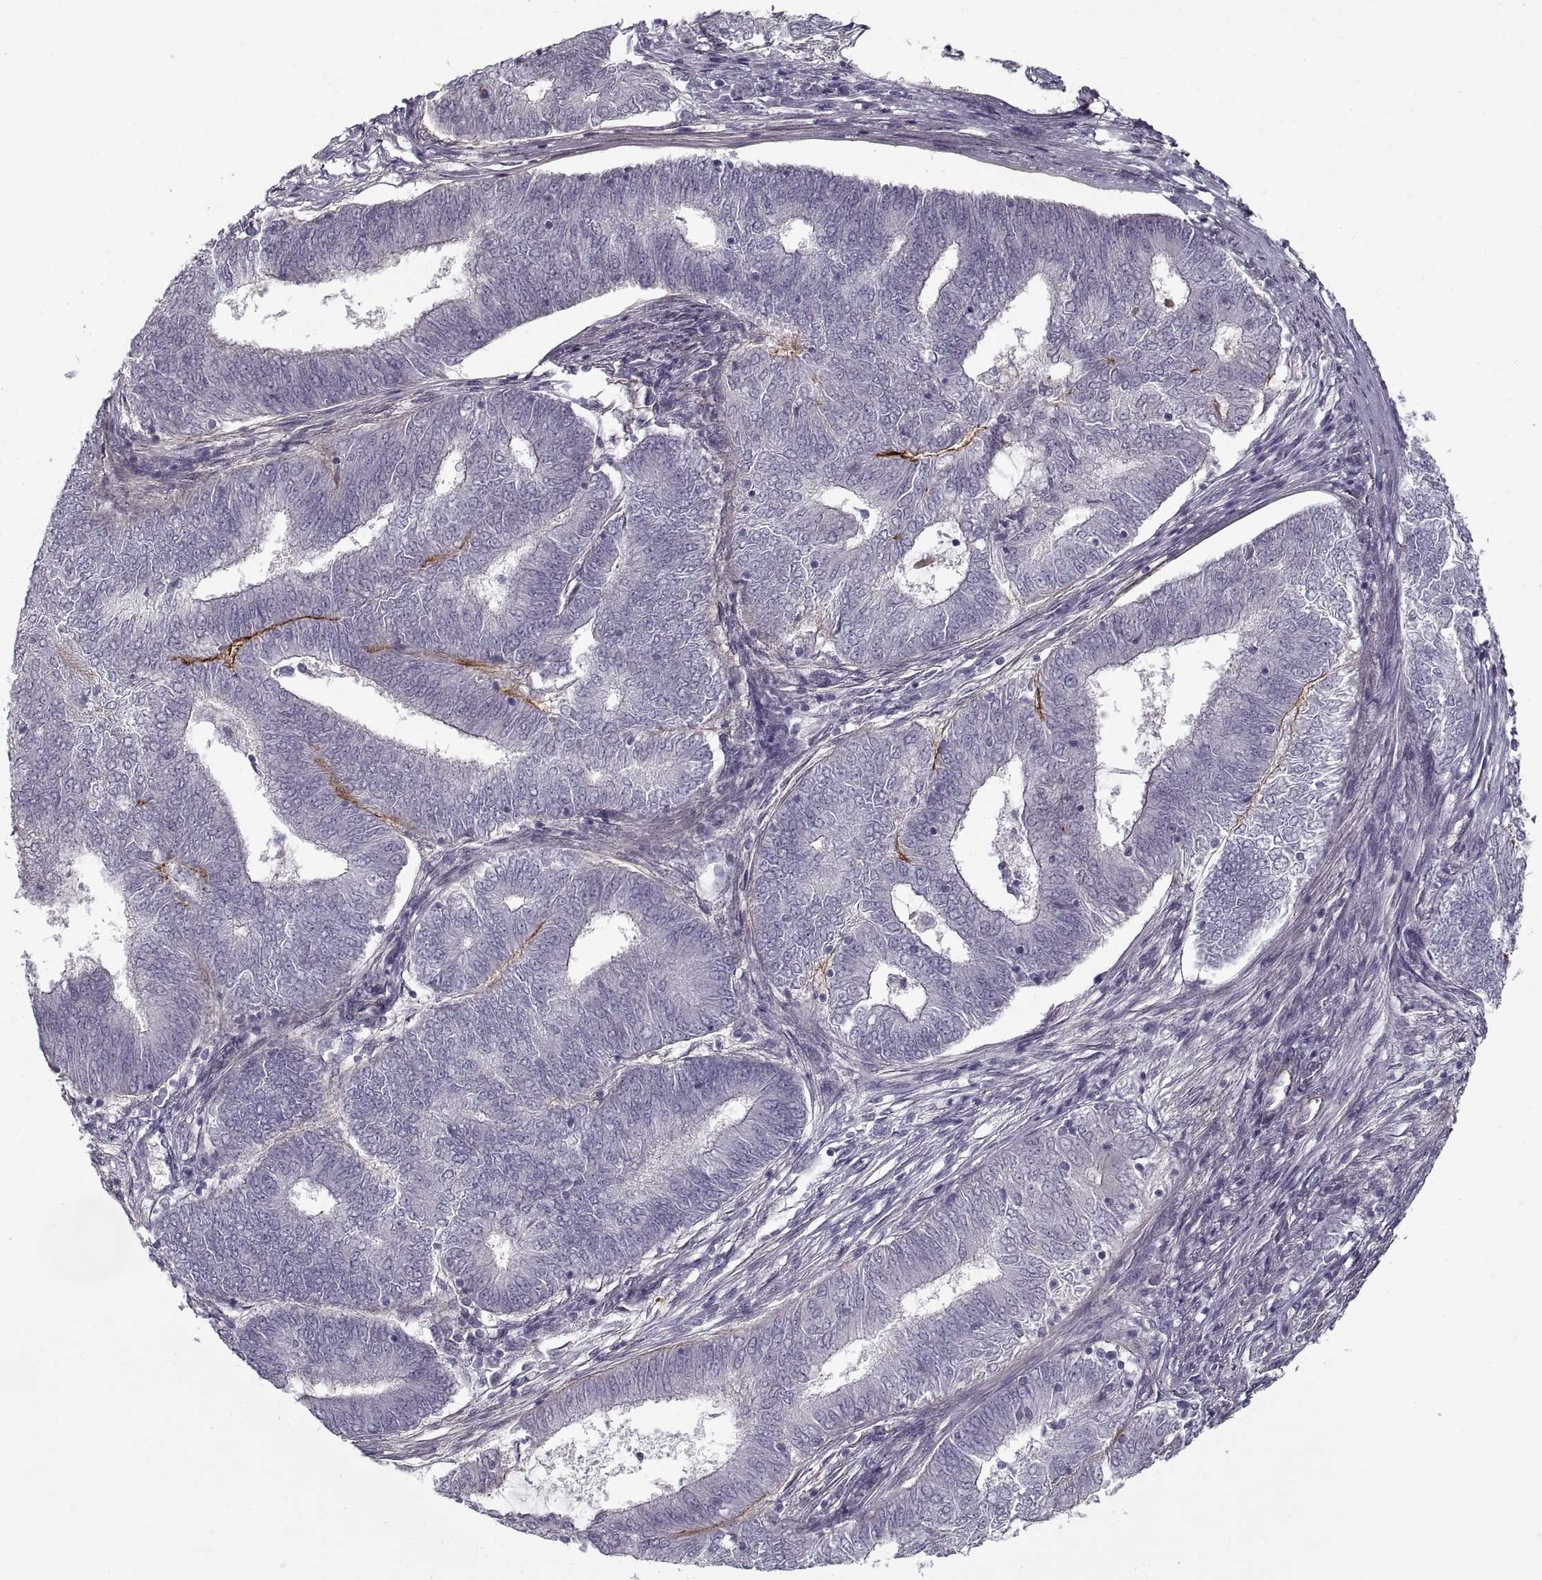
{"staining": {"intensity": "moderate", "quantity": "<25%", "location": "cytoplasmic/membranous"}, "tissue": "endometrial cancer", "cell_type": "Tumor cells", "image_type": "cancer", "snomed": [{"axis": "morphology", "description": "Adenocarcinoma, NOS"}, {"axis": "topography", "description": "Endometrium"}], "caption": "Immunohistochemistry image of neoplastic tissue: adenocarcinoma (endometrial) stained using IHC exhibits low levels of moderate protein expression localized specifically in the cytoplasmic/membranous of tumor cells, appearing as a cytoplasmic/membranous brown color.", "gene": "LAMB2", "patient": {"sex": "female", "age": 62}}